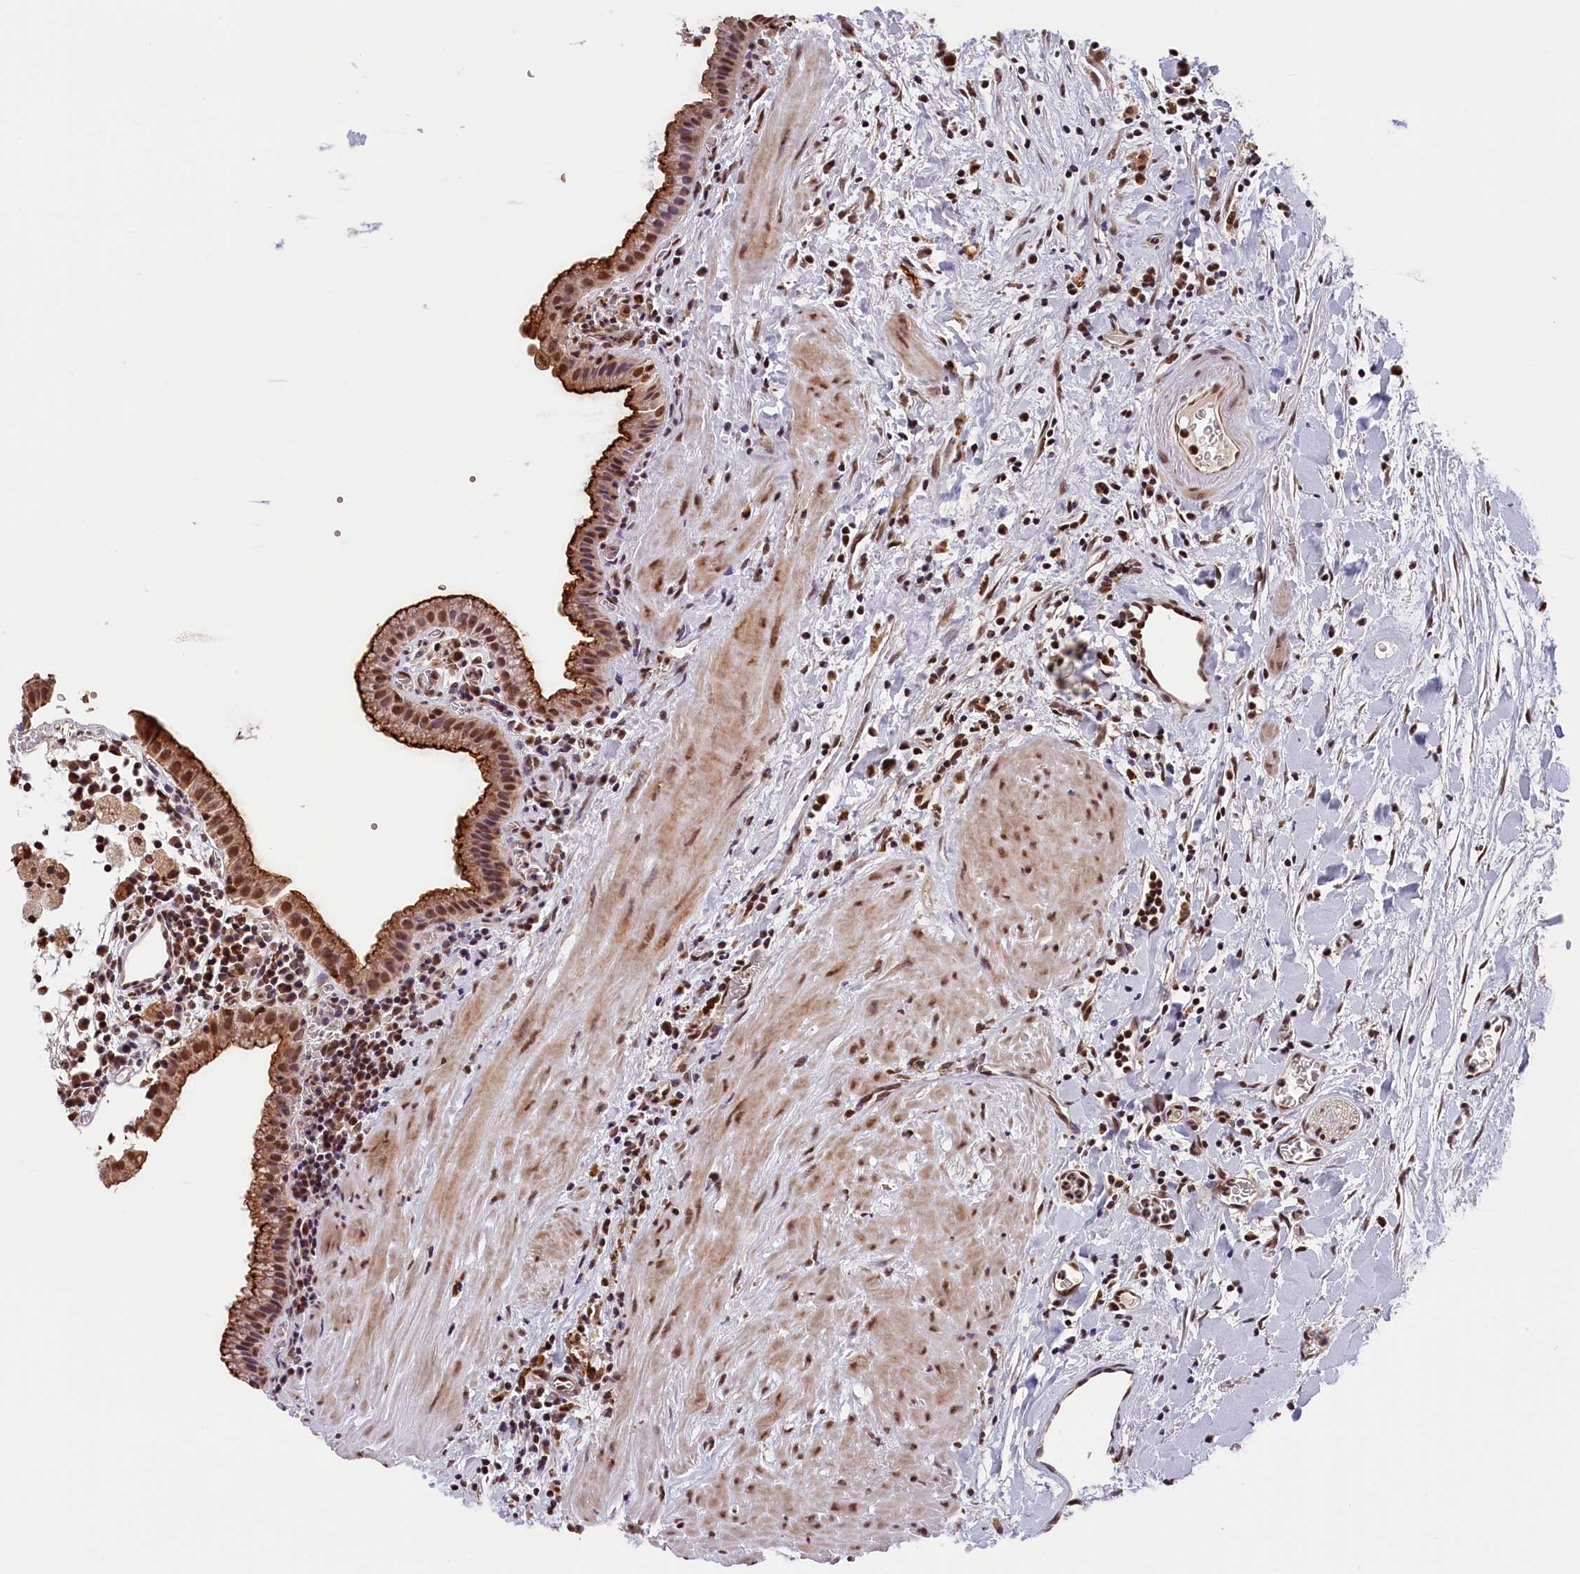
{"staining": {"intensity": "strong", "quantity": ">75%", "location": "cytoplasmic/membranous,nuclear"}, "tissue": "gallbladder", "cell_type": "Glandular cells", "image_type": "normal", "snomed": [{"axis": "morphology", "description": "Normal tissue, NOS"}, {"axis": "topography", "description": "Gallbladder"}], "caption": "Protein staining by immunohistochemistry demonstrates strong cytoplasmic/membranous,nuclear staining in approximately >75% of glandular cells in unremarkable gallbladder.", "gene": "KCNK6", "patient": {"sex": "male", "age": 78}}